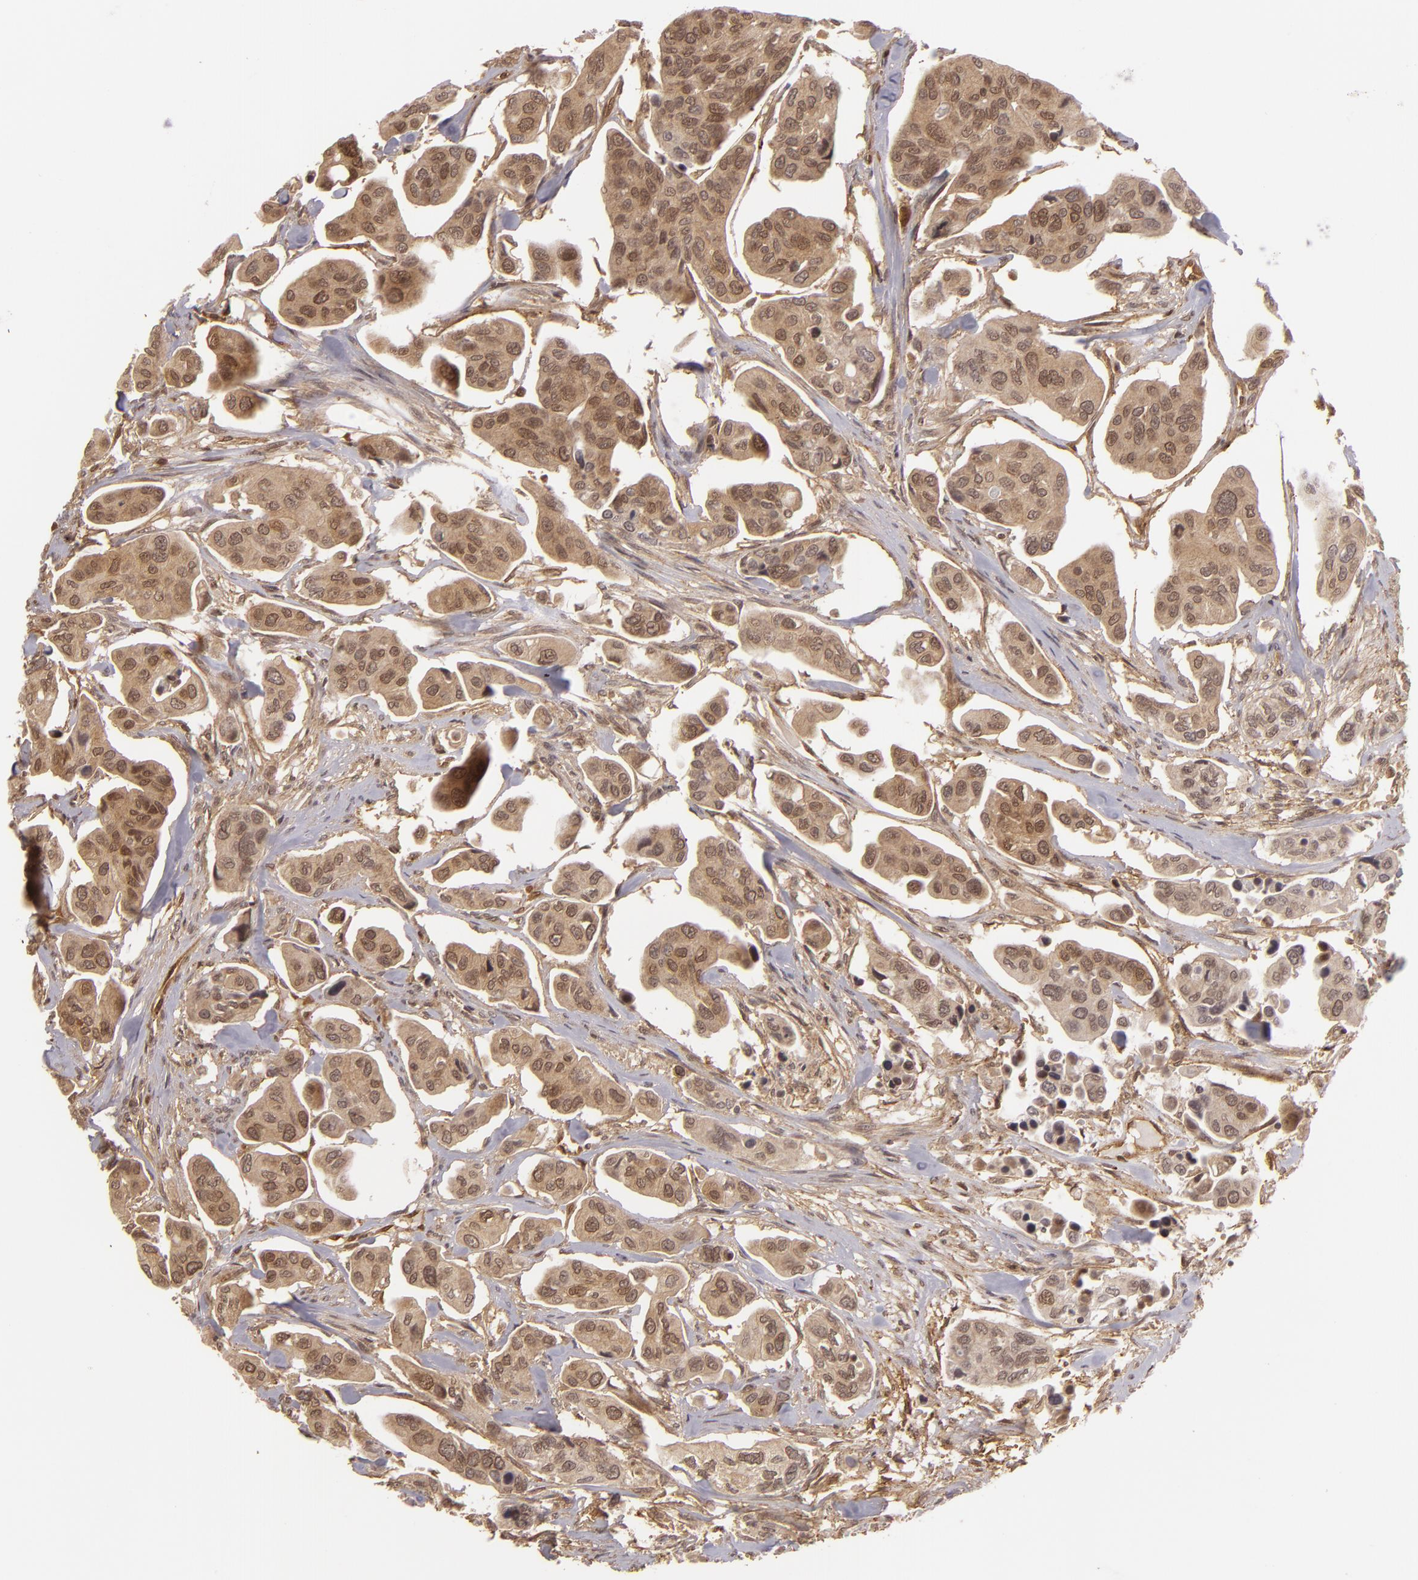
{"staining": {"intensity": "moderate", "quantity": ">75%", "location": "cytoplasmic/membranous,nuclear"}, "tissue": "urothelial cancer", "cell_type": "Tumor cells", "image_type": "cancer", "snomed": [{"axis": "morphology", "description": "Adenocarcinoma, NOS"}, {"axis": "topography", "description": "Urinary bladder"}], "caption": "Protein expression analysis of adenocarcinoma displays moderate cytoplasmic/membranous and nuclear staining in about >75% of tumor cells.", "gene": "ZBTB33", "patient": {"sex": "male", "age": 61}}